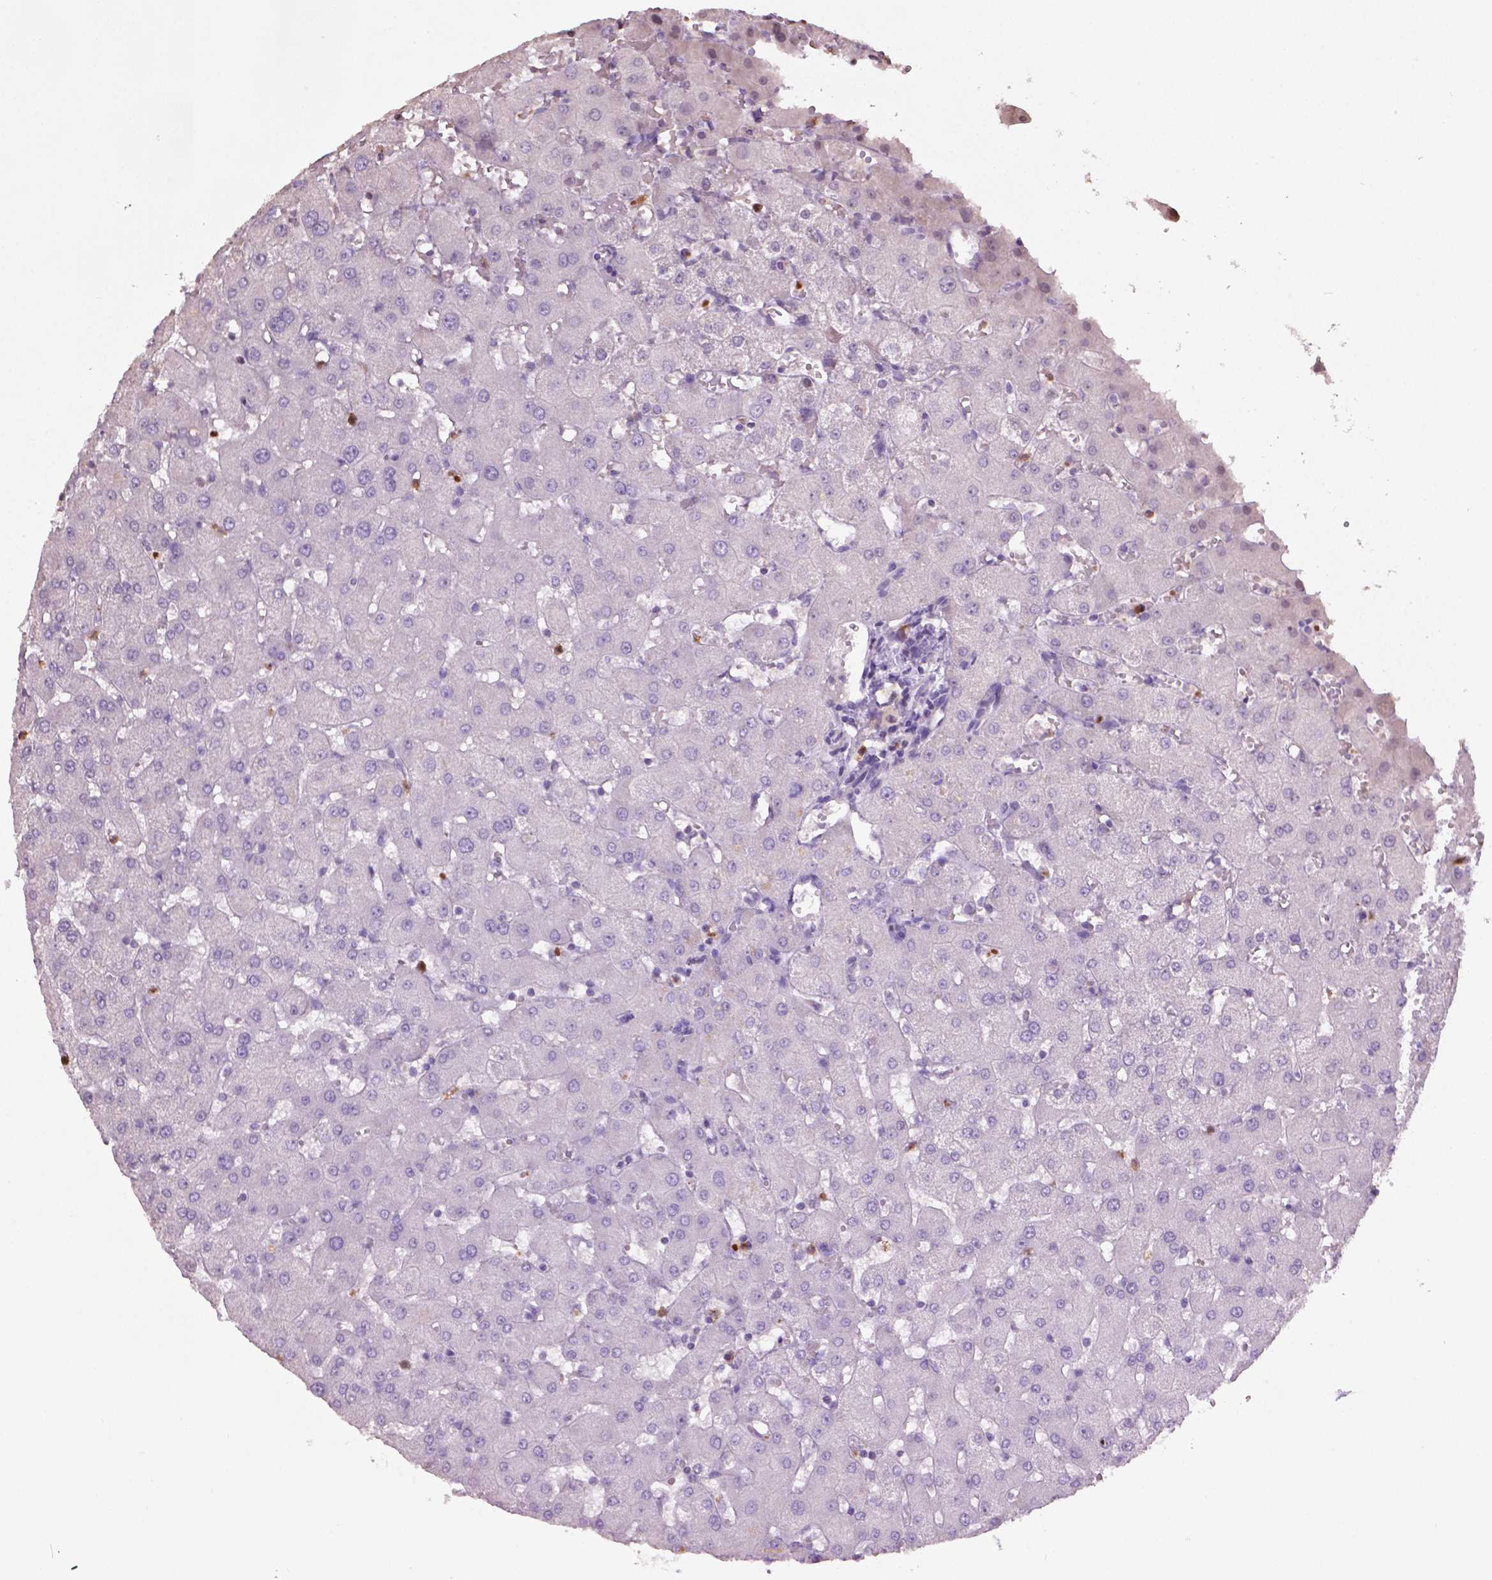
{"staining": {"intensity": "negative", "quantity": "none", "location": "none"}, "tissue": "liver", "cell_type": "Cholangiocytes", "image_type": "normal", "snomed": [{"axis": "morphology", "description": "Normal tissue, NOS"}, {"axis": "topography", "description": "Liver"}], "caption": "This is an immunohistochemistry (IHC) photomicrograph of benign human liver. There is no positivity in cholangiocytes.", "gene": "NTNG2", "patient": {"sex": "female", "age": 63}}